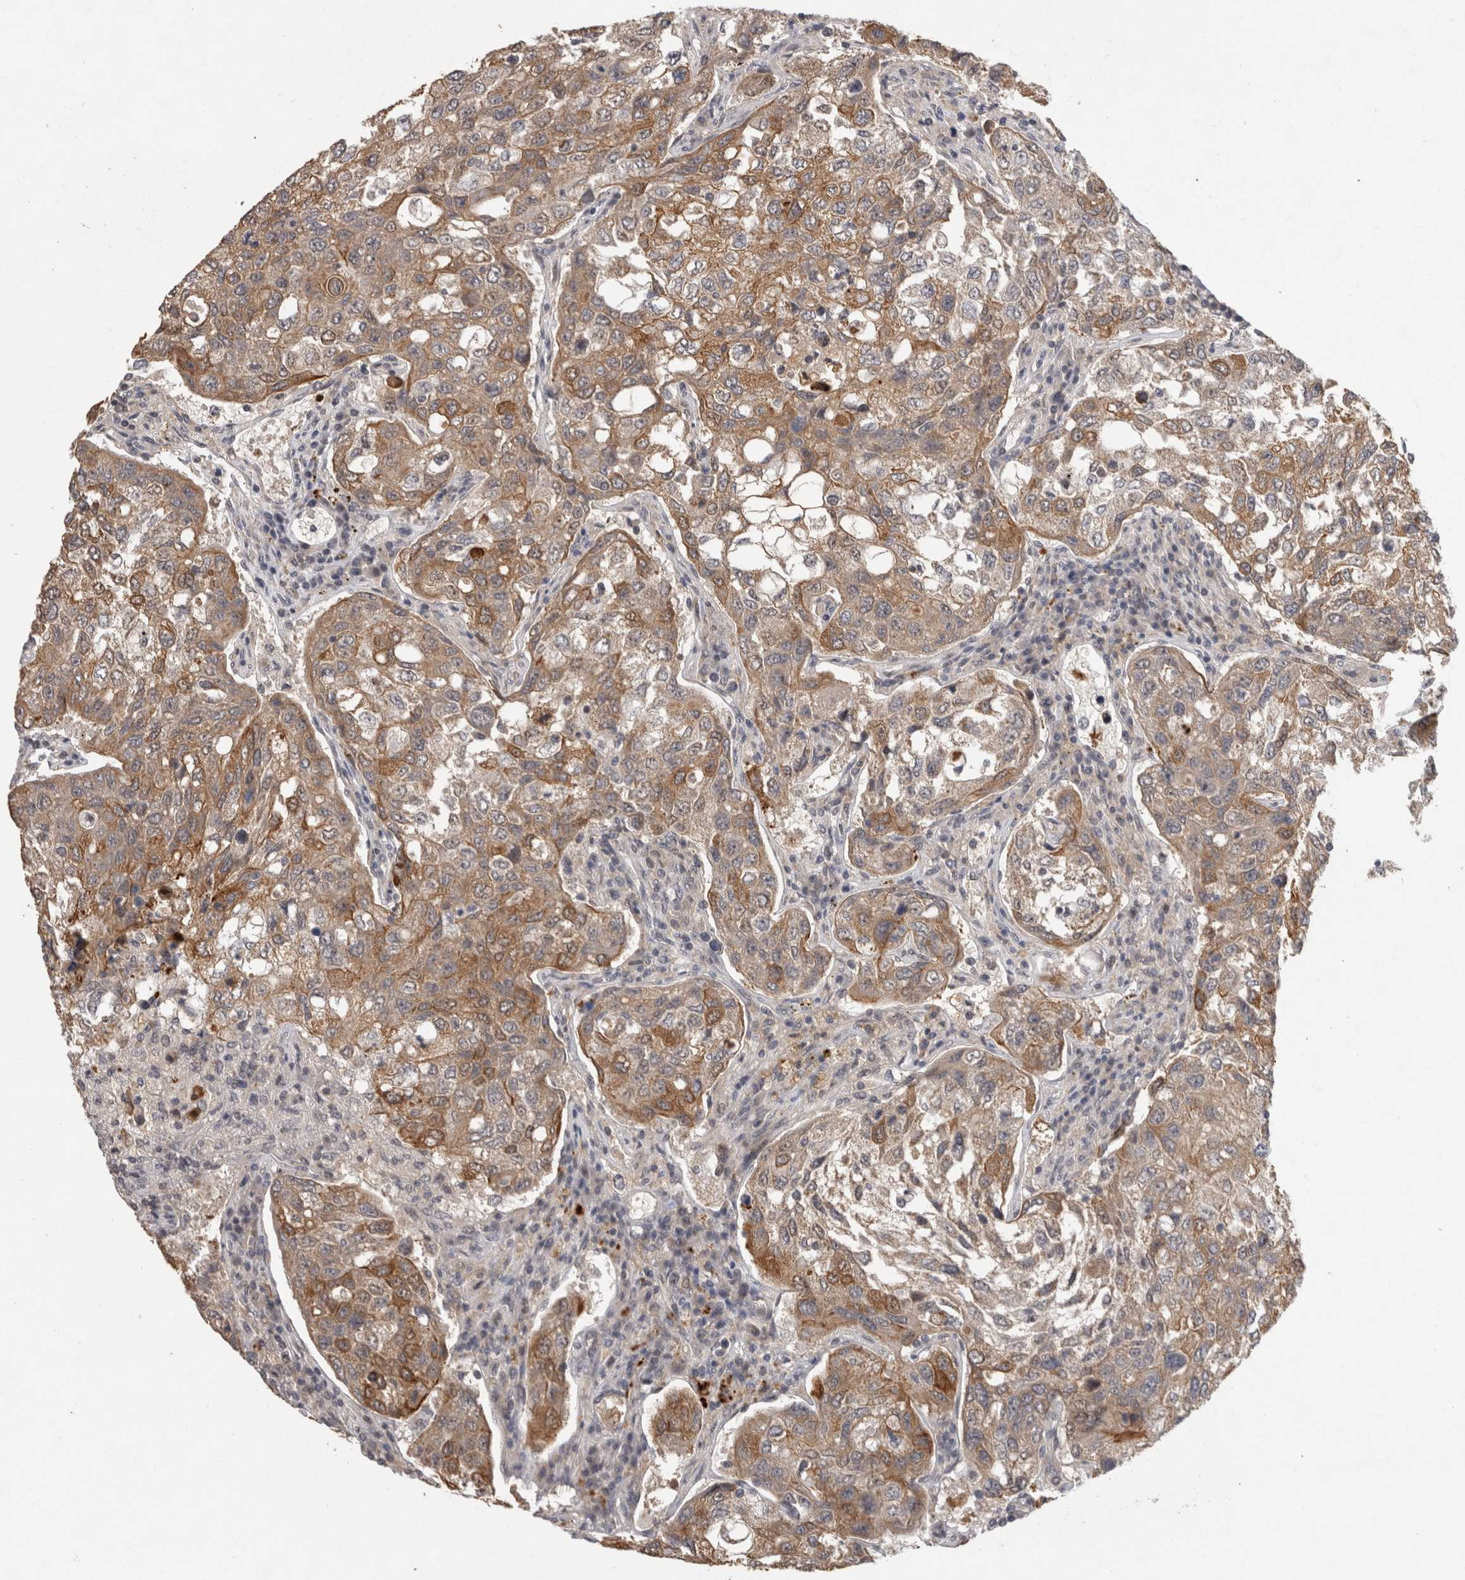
{"staining": {"intensity": "moderate", "quantity": ">75%", "location": "cytoplasmic/membranous"}, "tissue": "urothelial cancer", "cell_type": "Tumor cells", "image_type": "cancer", "snomed": [{"axis": "morphology", "description": "Urothelial carcinoma, High grade"}, {"axis": "topography", "description": "Lymph node"}, {"axis": "topography", "description": "Urinary bladder"}], "caption": "There is medium levels of moderate cytoplasmic/membranous positivity in tumor cells of urothelial cancer, as demonstrated by immunohistochemical staining (brown color).", "gene": "RHPN1", "patient": {"sex": "male", "age": 51}}